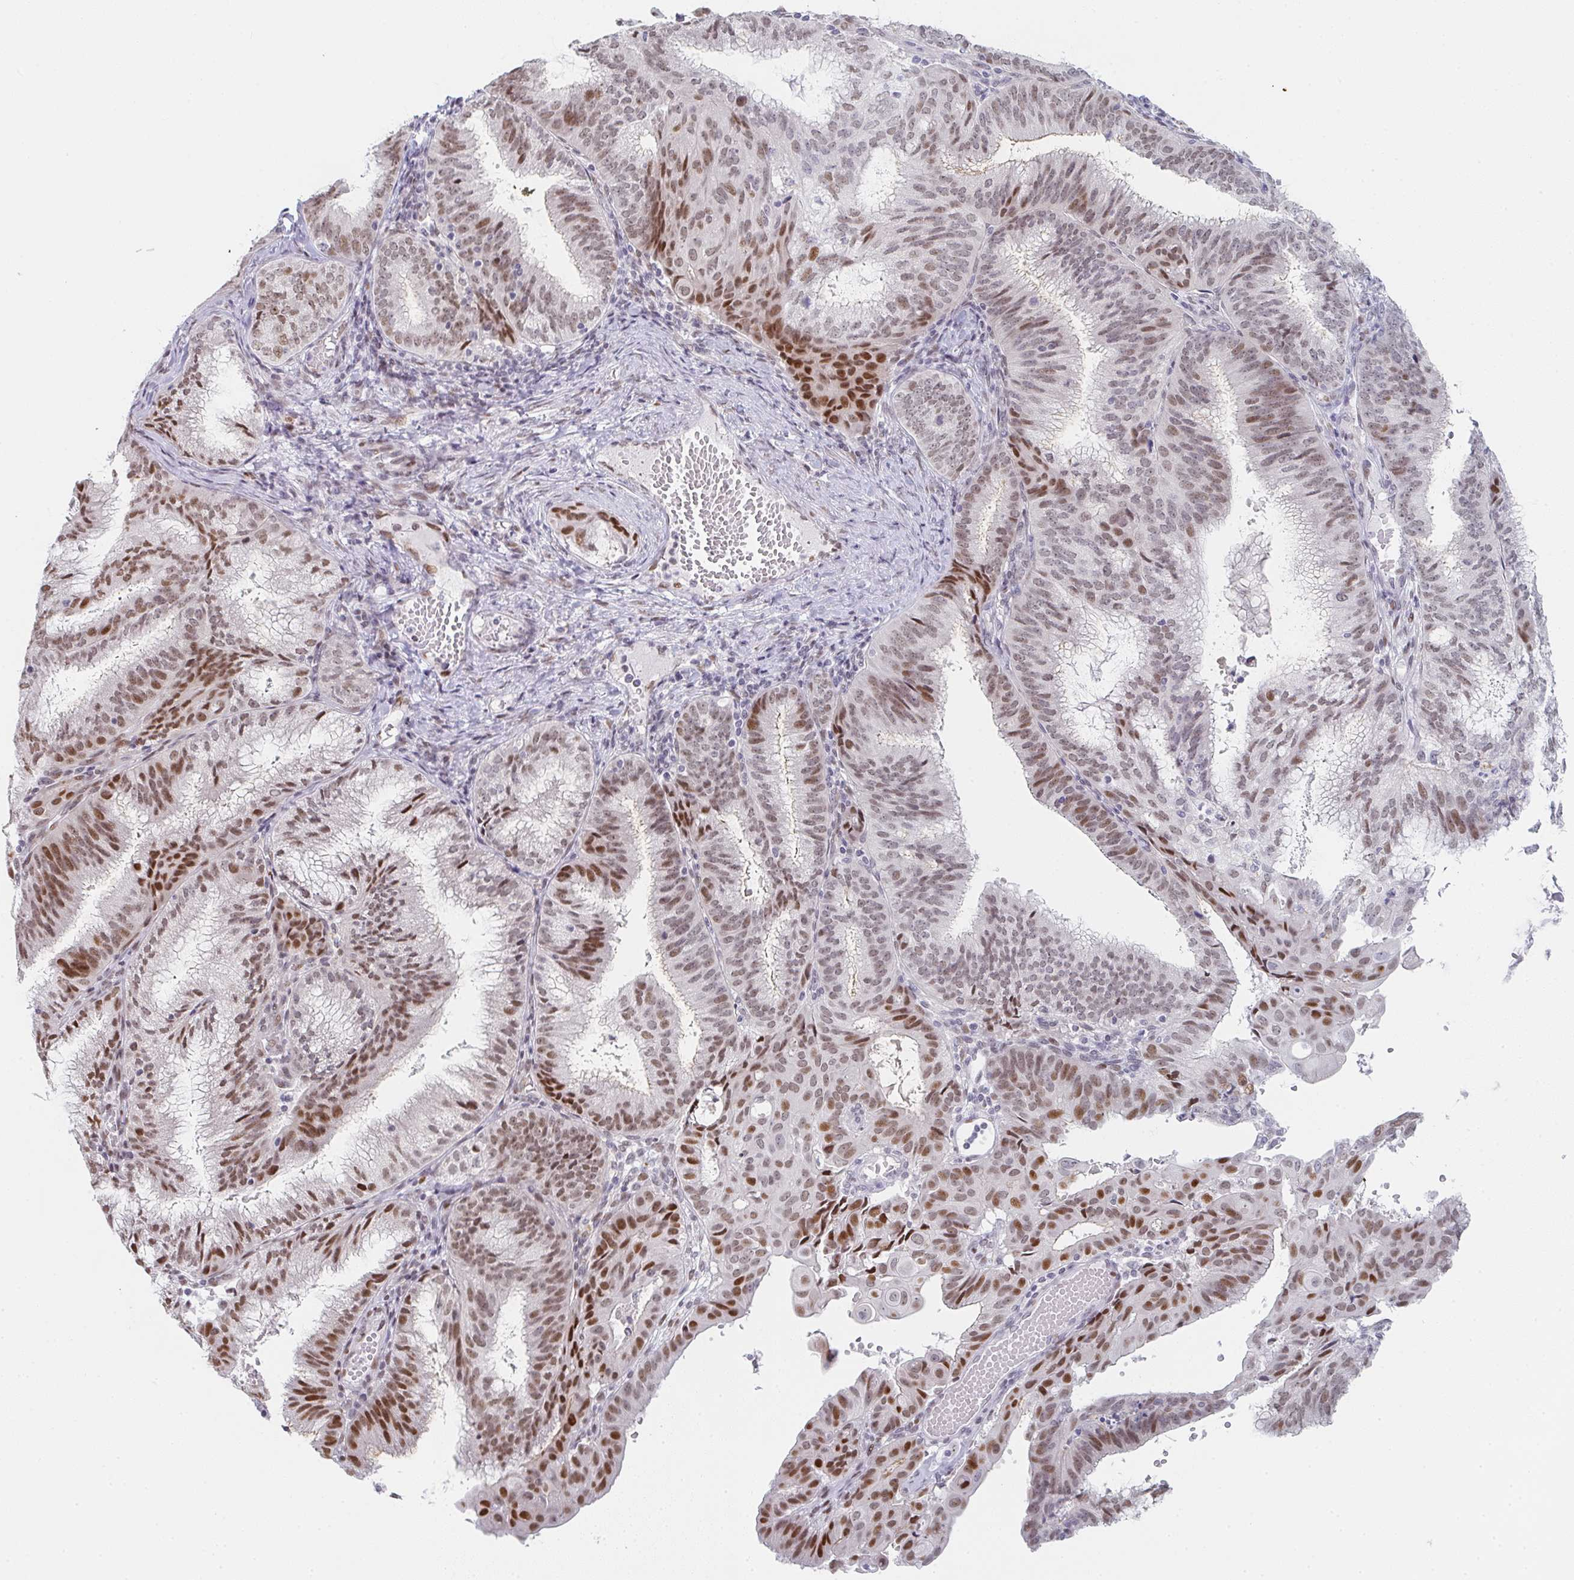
{"staining": {"intensity": "moderate", "quantity": ">75%", "location": "nuclear"}, "tissue": "endometrial cancer", "cell_type": "Tumor cells", "image_type": "cancer", "snomed": [{"axis": "morphology", "description": "Adenocarcinoma, NOS"}, {"axis": "topography", "description": "Endometrium"}], "caption": "Tumor cells exhibit moderate nuclear expression in approximately >75% of cells in endometrial adenocarcinoma.", "gene": "POU2AF2", "patient": {"sex": "female", "age": 49}}